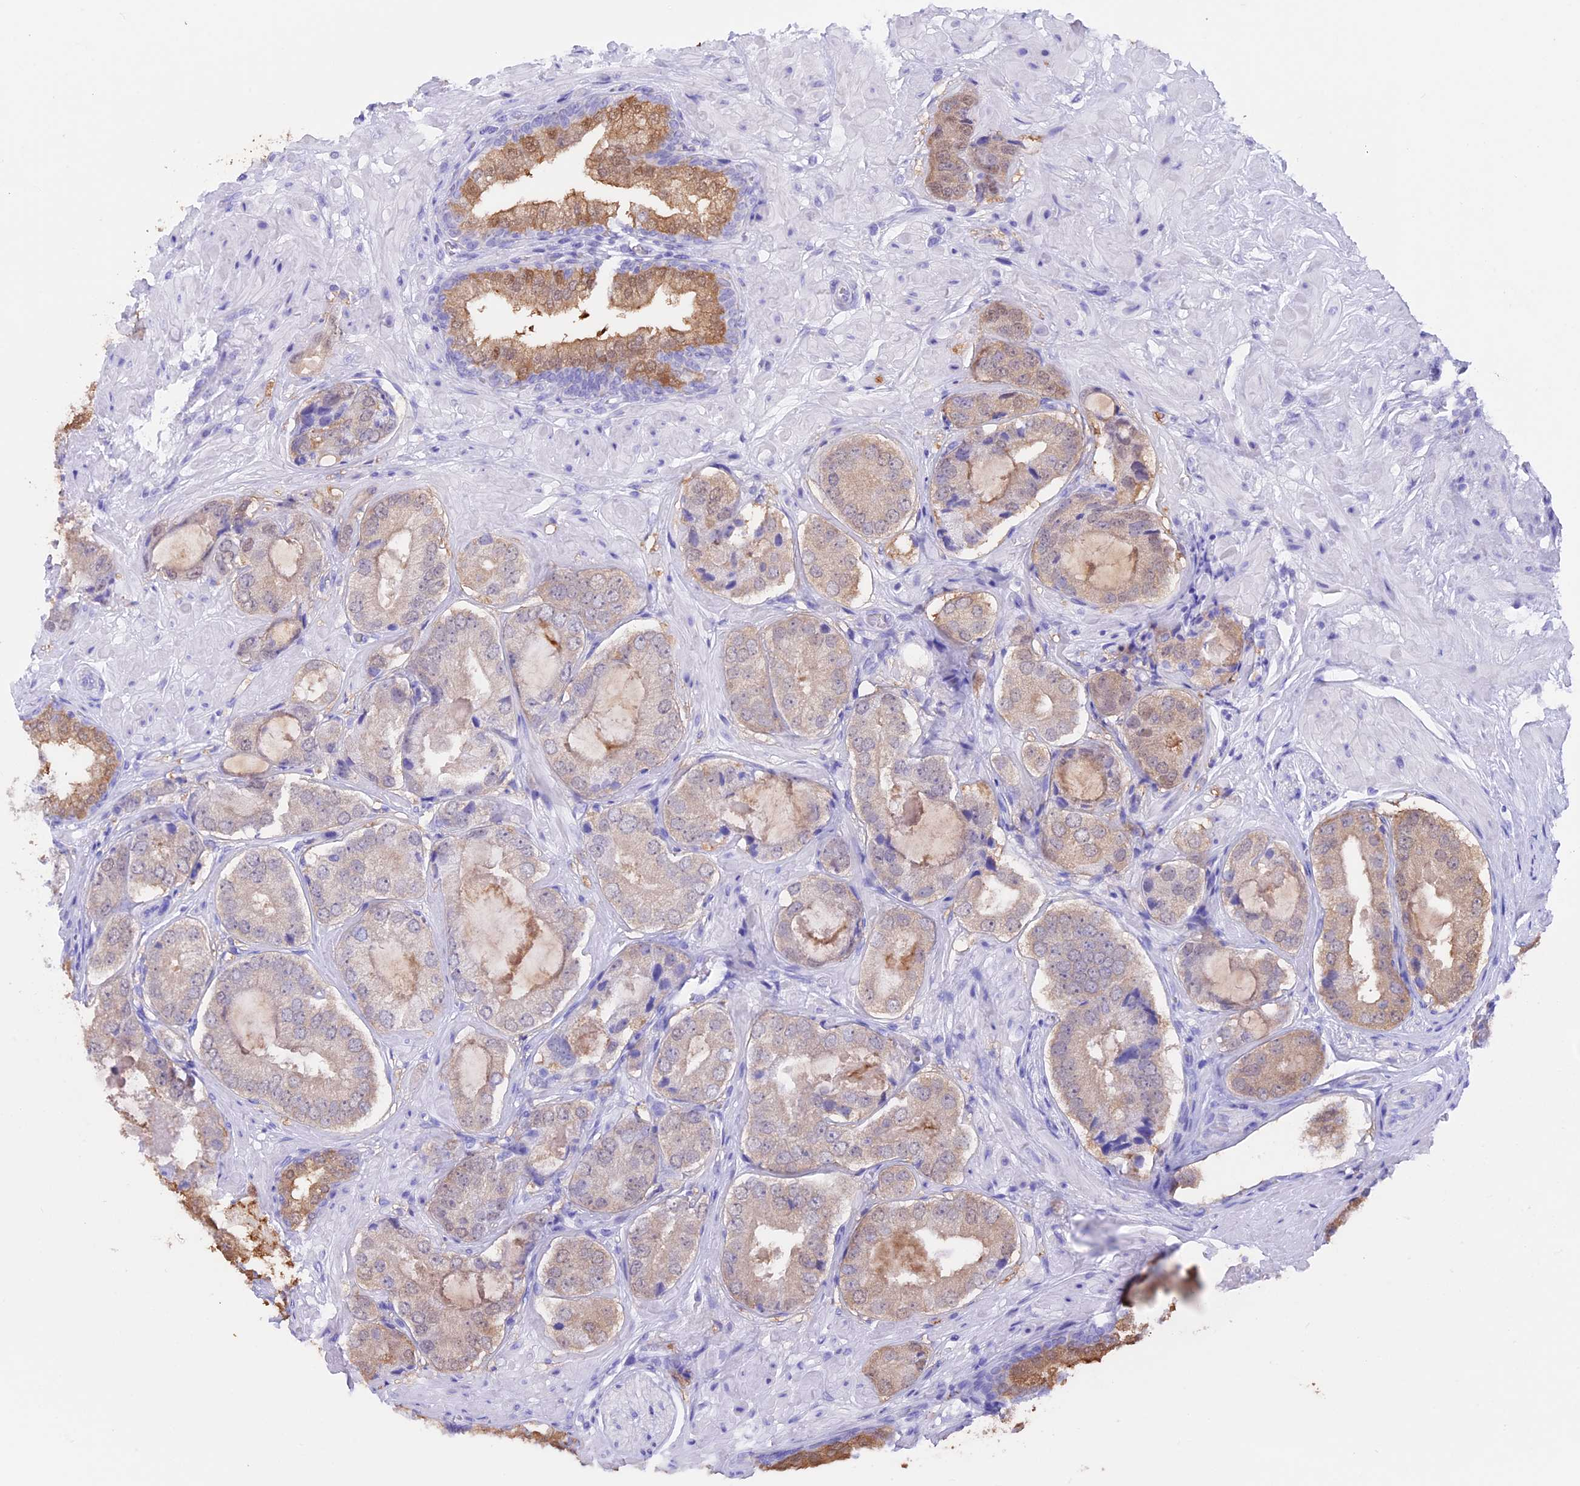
{"staining": {"intensity": "weak", "quantity": "25%-75%", "location": "cytoplasmic/membranous"}, "tissue": "prostate cancer", "cell_type": "Tumor cells", "image_type": "cancer", "snomed": [{"axis": "morphology", "description": "Adenocarcinoma, High grade"}, {"axis": "topography", "description": "Prostate"}], "caption": "Weak cytoplasmic/membranous protein expression is identified in approximately 25%-75% of tumor cells in adenocarcinoma (high-grade) (prostate). The protein of interest is shown in brown color, while the nuclei are stained blue.", "gene": "LHFPL2", "patient": {"sex": "male", "age": 59}}